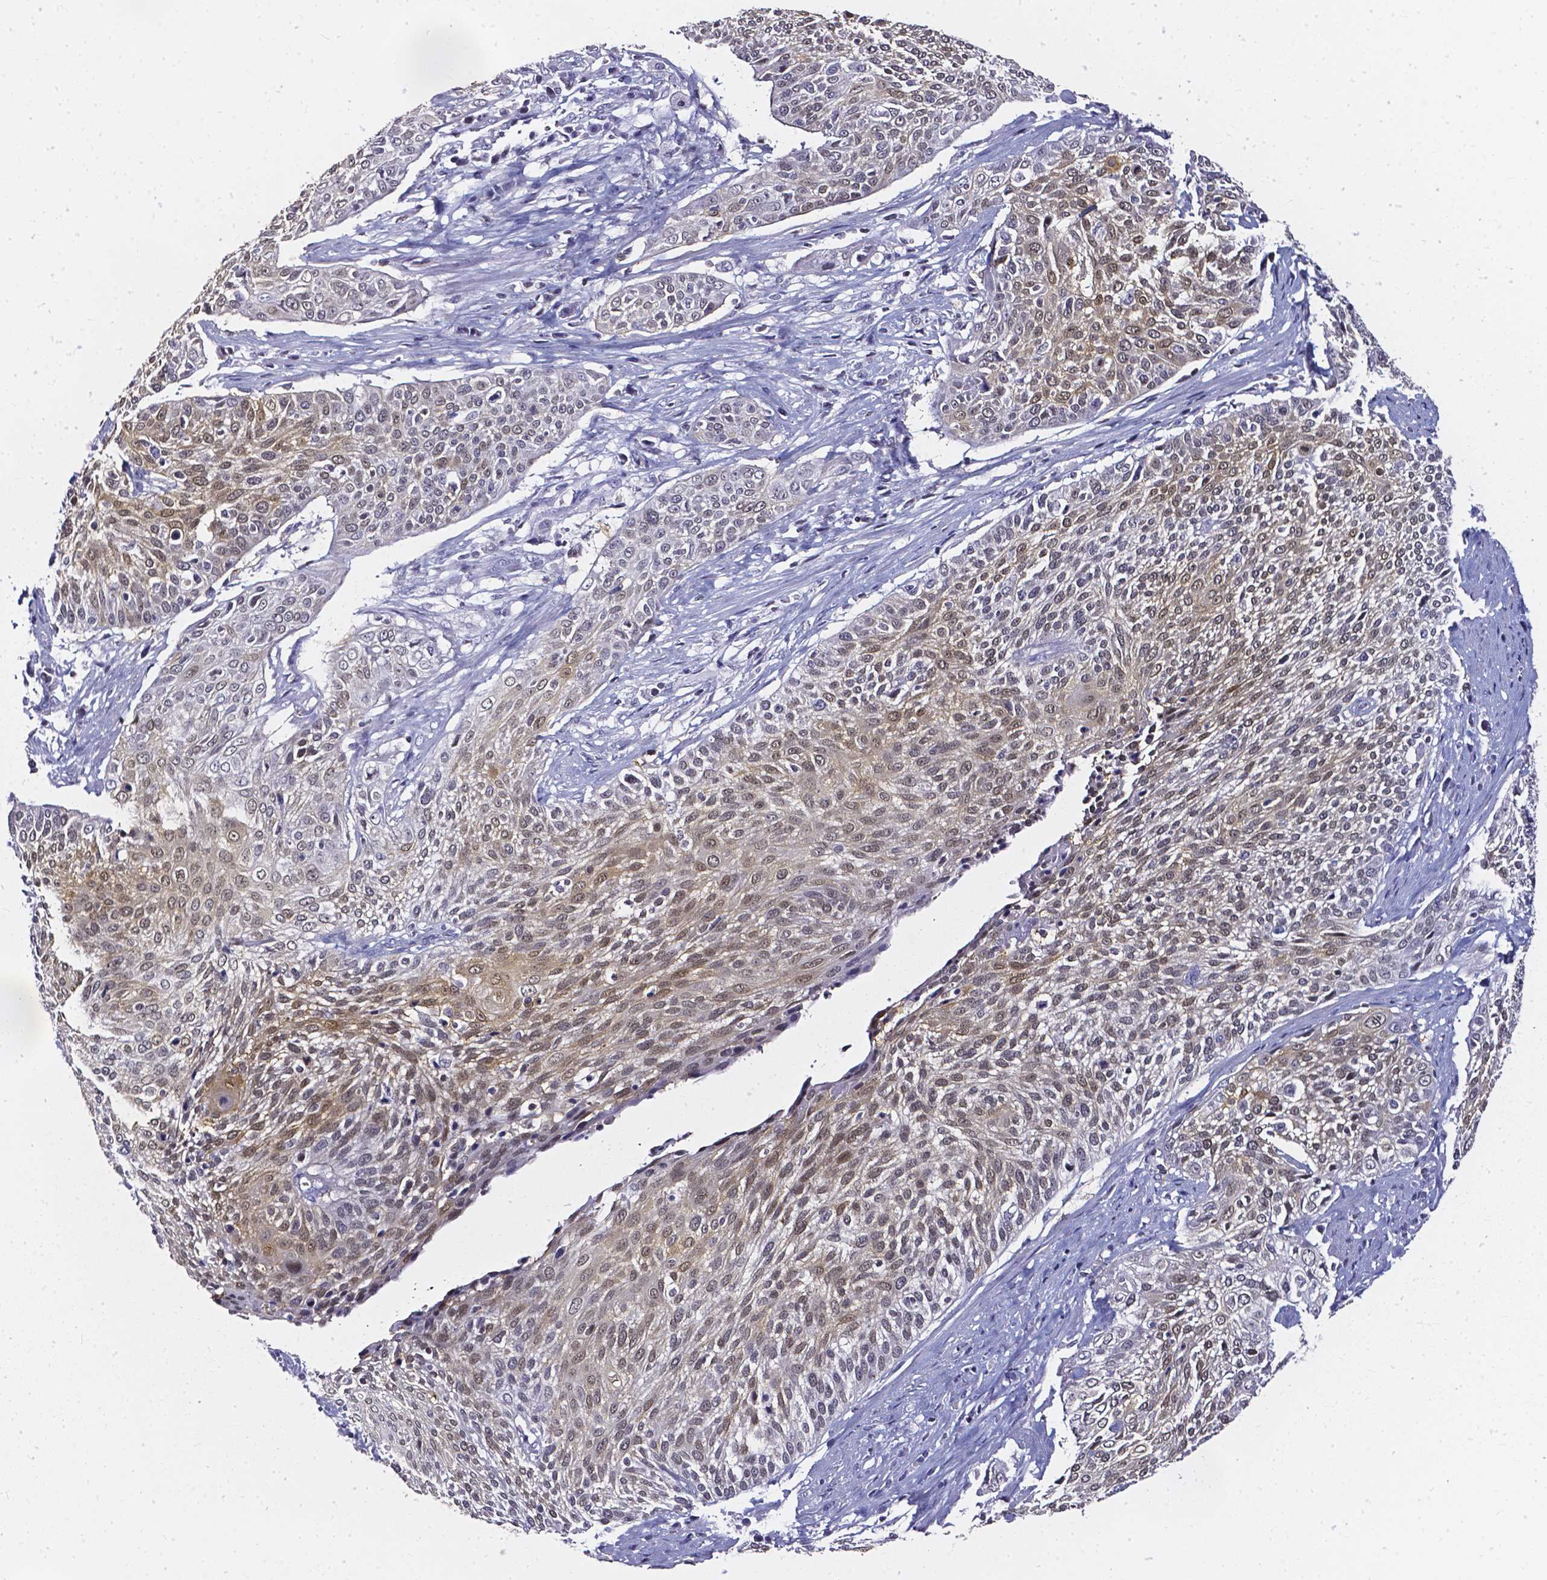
{"staining": {"intensity": "weak", "quantity": ">75%", "location": "cytoplasmic/membranous,nuclear"}, "tissue": "cervical cancer", "cell_type": "Tumor cells", "image_type": "cancer", "snomed": [{"axis": "morphology", "description": "Squamous cell carcinoma, NOS"}, {"axis": "topography", "description": "Cervix"}], "caption": "An image of human cervical cancer stained for a protein displays weak cytoplasmic/membranous and nuclear brown staining in tumor cells.", "gene": "AKR1B10", "patient": {"sex": "female", "age": 31}}